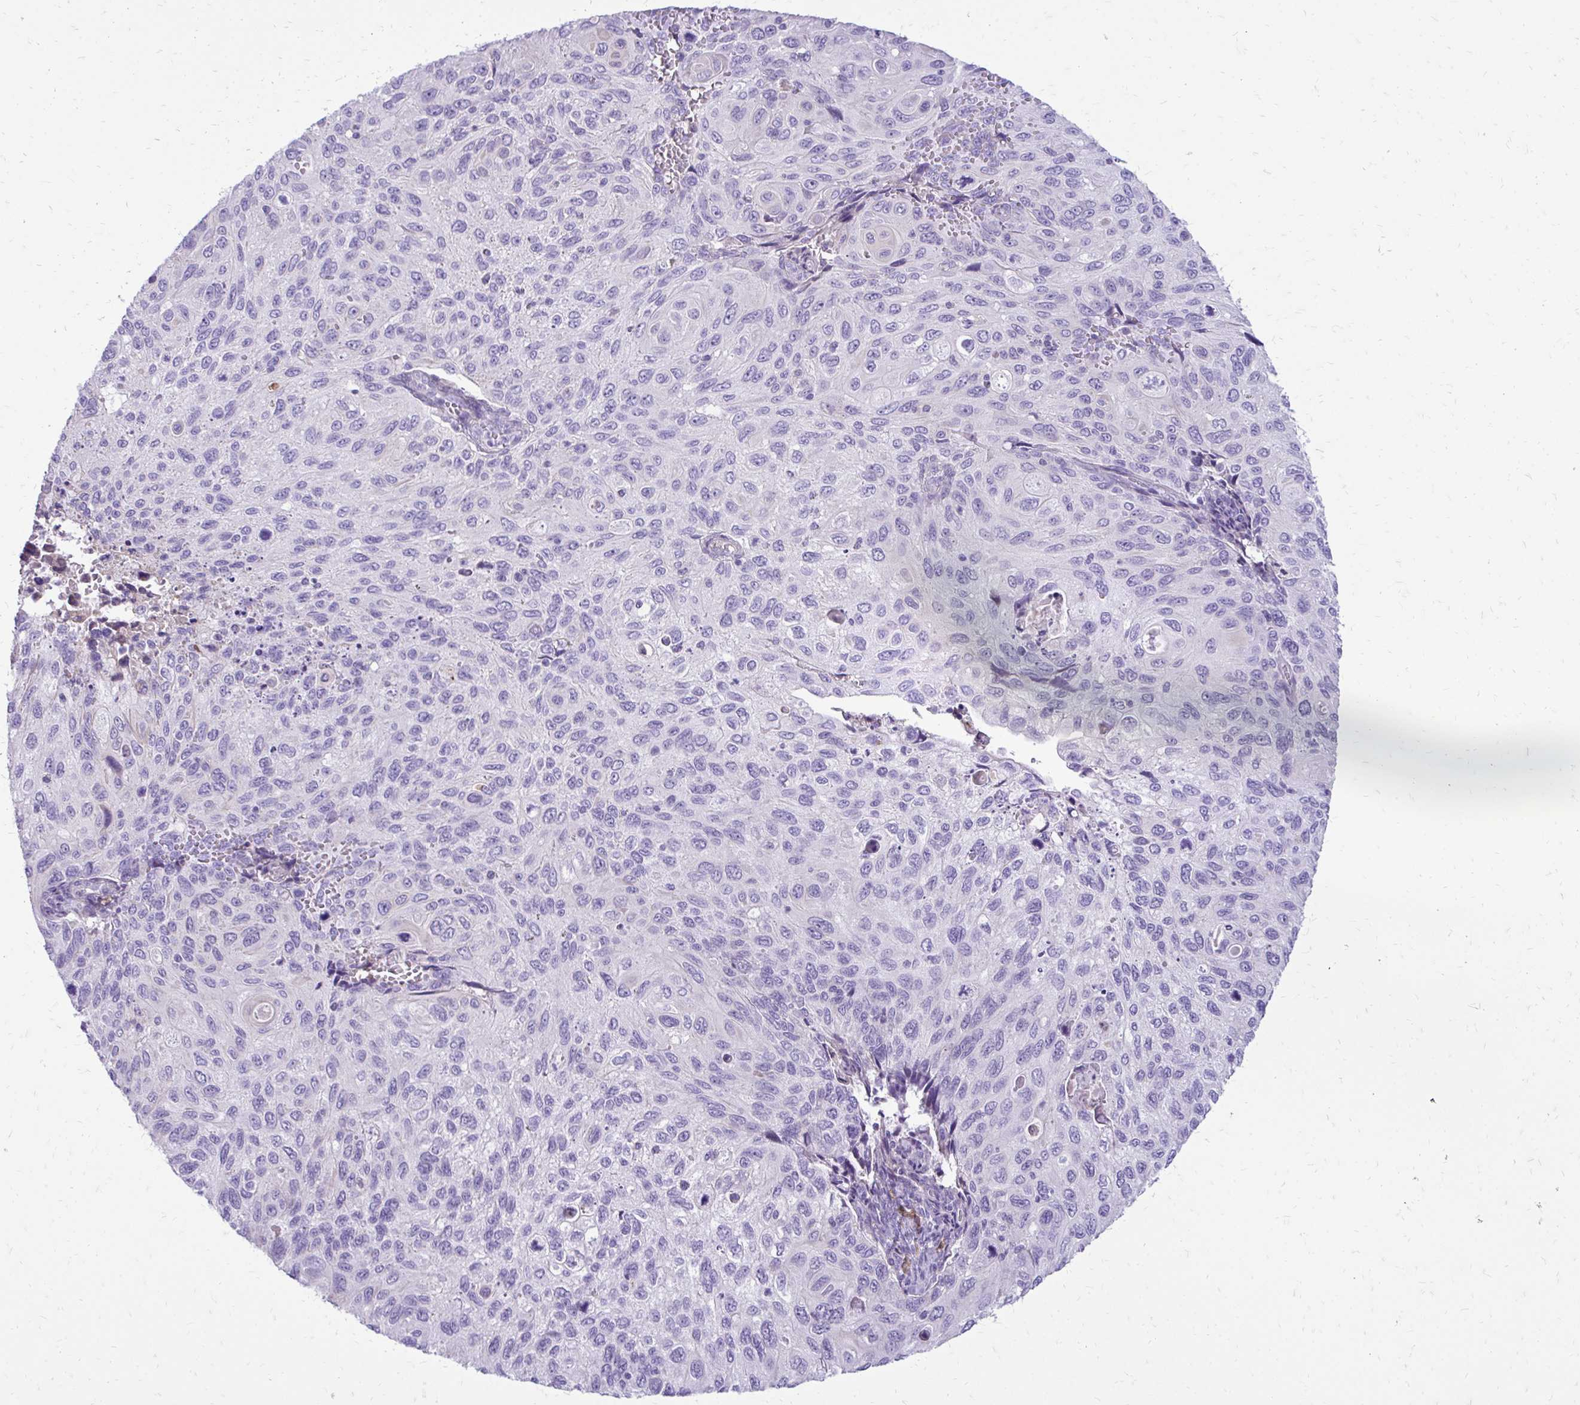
{"staining": {"intensity": "negative", "quantity": "none", "location": "none"}, "tissue": "cervical cancer", "cell_type": "Tumor cells", "image_type": "cancer", "snomed": [{"axis": "morphology", "description": "Squamous cell carcinoma, NOS"}, {"axis": "topography", "description": "Cervix"}], "caption": "Cervical squamous cell carcinoma was stained to show a protein in brown. There is no significant positivity in tumor cells.", "gene": "SIGLEC11", "patient": {"sex": "female", "age": 70}}